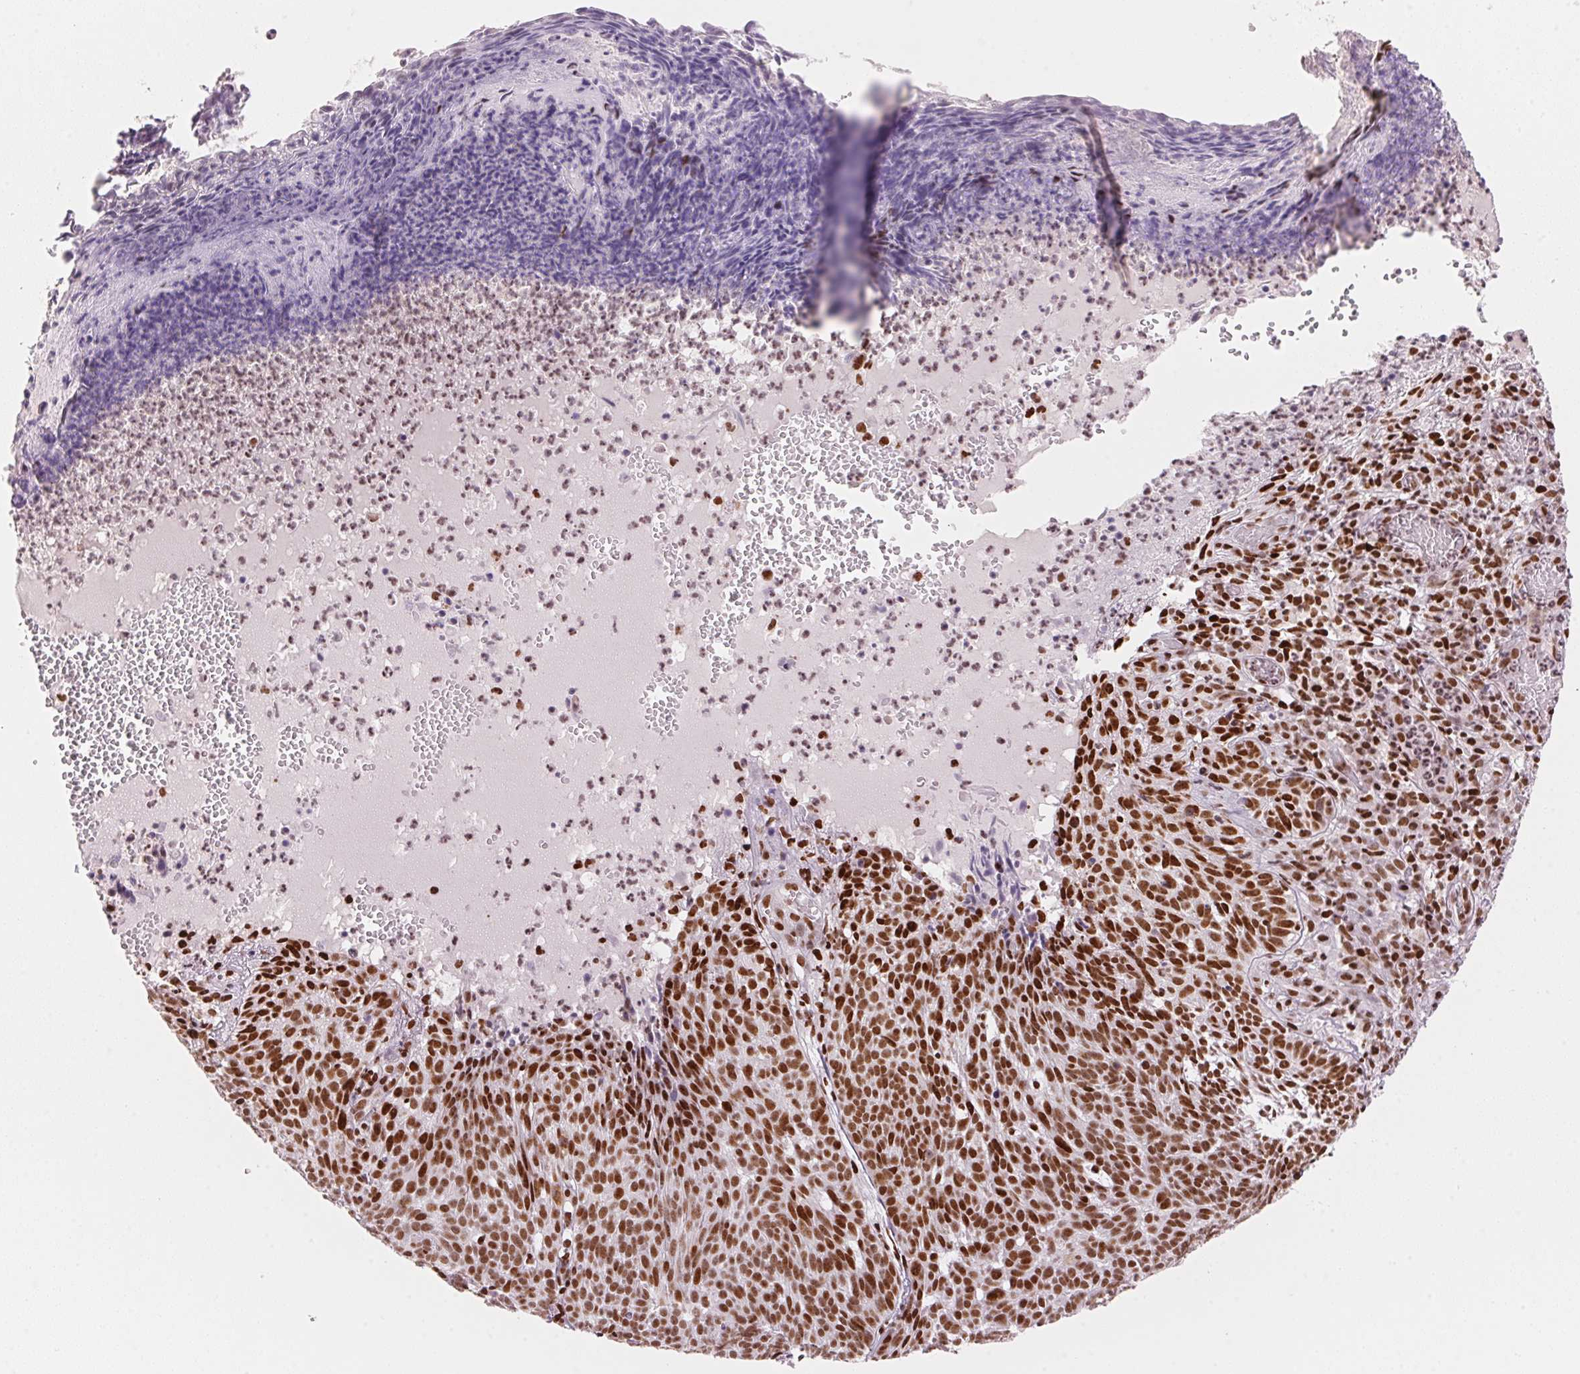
{"staining": {"intensity": "strong", "quantity": ">75%", "location": "nuclear"}, "tissue": "skin cancer", "cell_type": "Tumor cells", "image_type": "cancer", "snomed": [{"axis": "morphology", "description": "Basal cell carcinoma"}, {"axis": "topography", "description": "Skin"}], "caption": "Immunohistochemistry (IHC) photomicrograph of skin cancer (basal cell carcinoma) stained for a protein (brown), which demonstrates high levels of strong nuclear expression in approximately >75% of tumor cells.", "gene": "NXF1", "patient": {"sex": "male", "age": 90}}